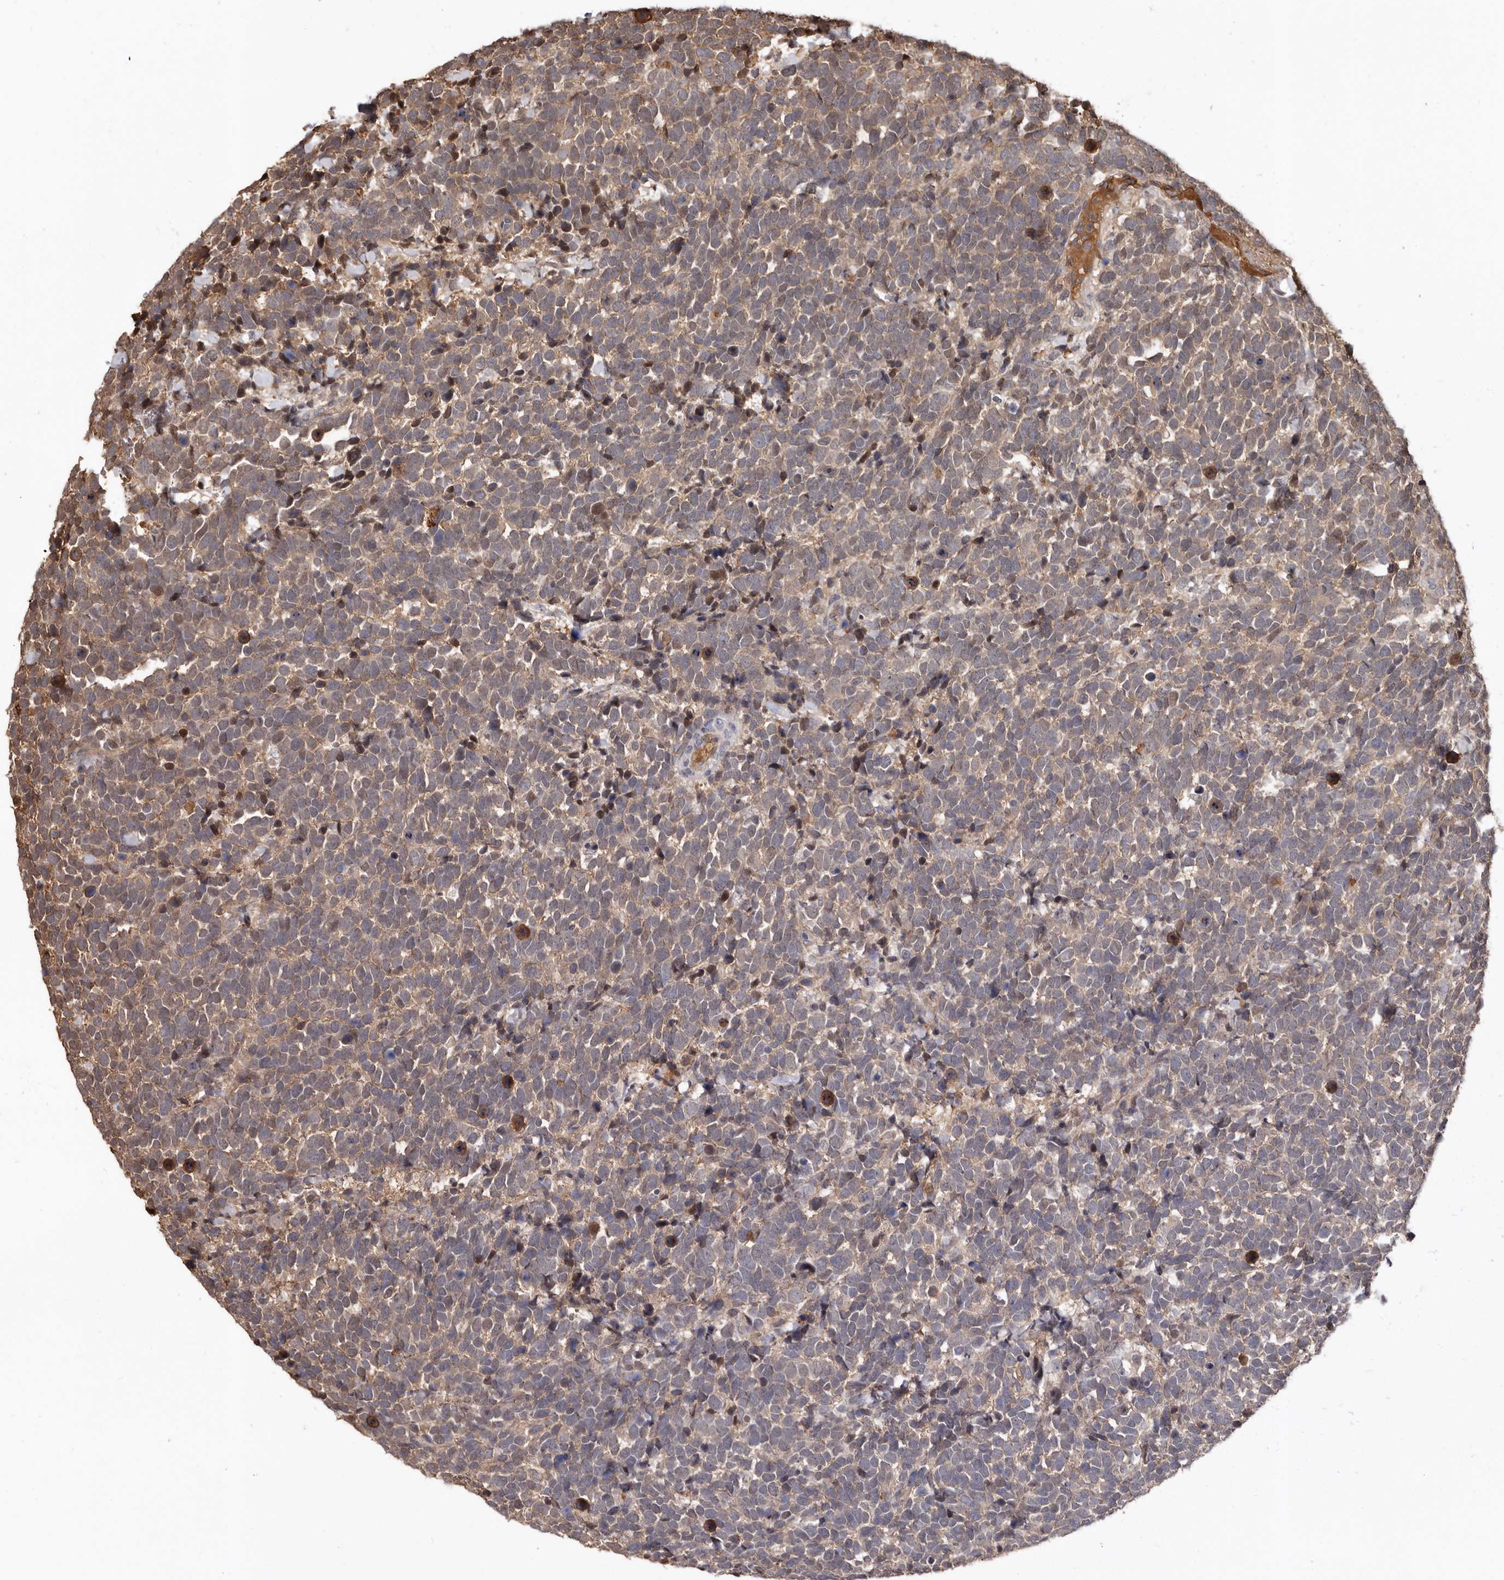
{"staining": {"intensity": "moderate", "quantity": ">75%", "location": "cytoplasmic/membranous"}, "tissue": "urothelial cancer", "cell_type": "Tumor cells", "image_type": "cancer", "snomed": [{"axis": "morphology", "description": "Urothelial carcinoma, High grade"}, {"axis": "topography", "description": "Urinary bladder"}], "caption": "Immunohistochemical staining of urothelial cancer shows moderate cytoplasmic/membranous protein positivity in about >75% of tumor cells.", "gene": "LRGUK", "patient": {"sex": "female", "age": 82}}